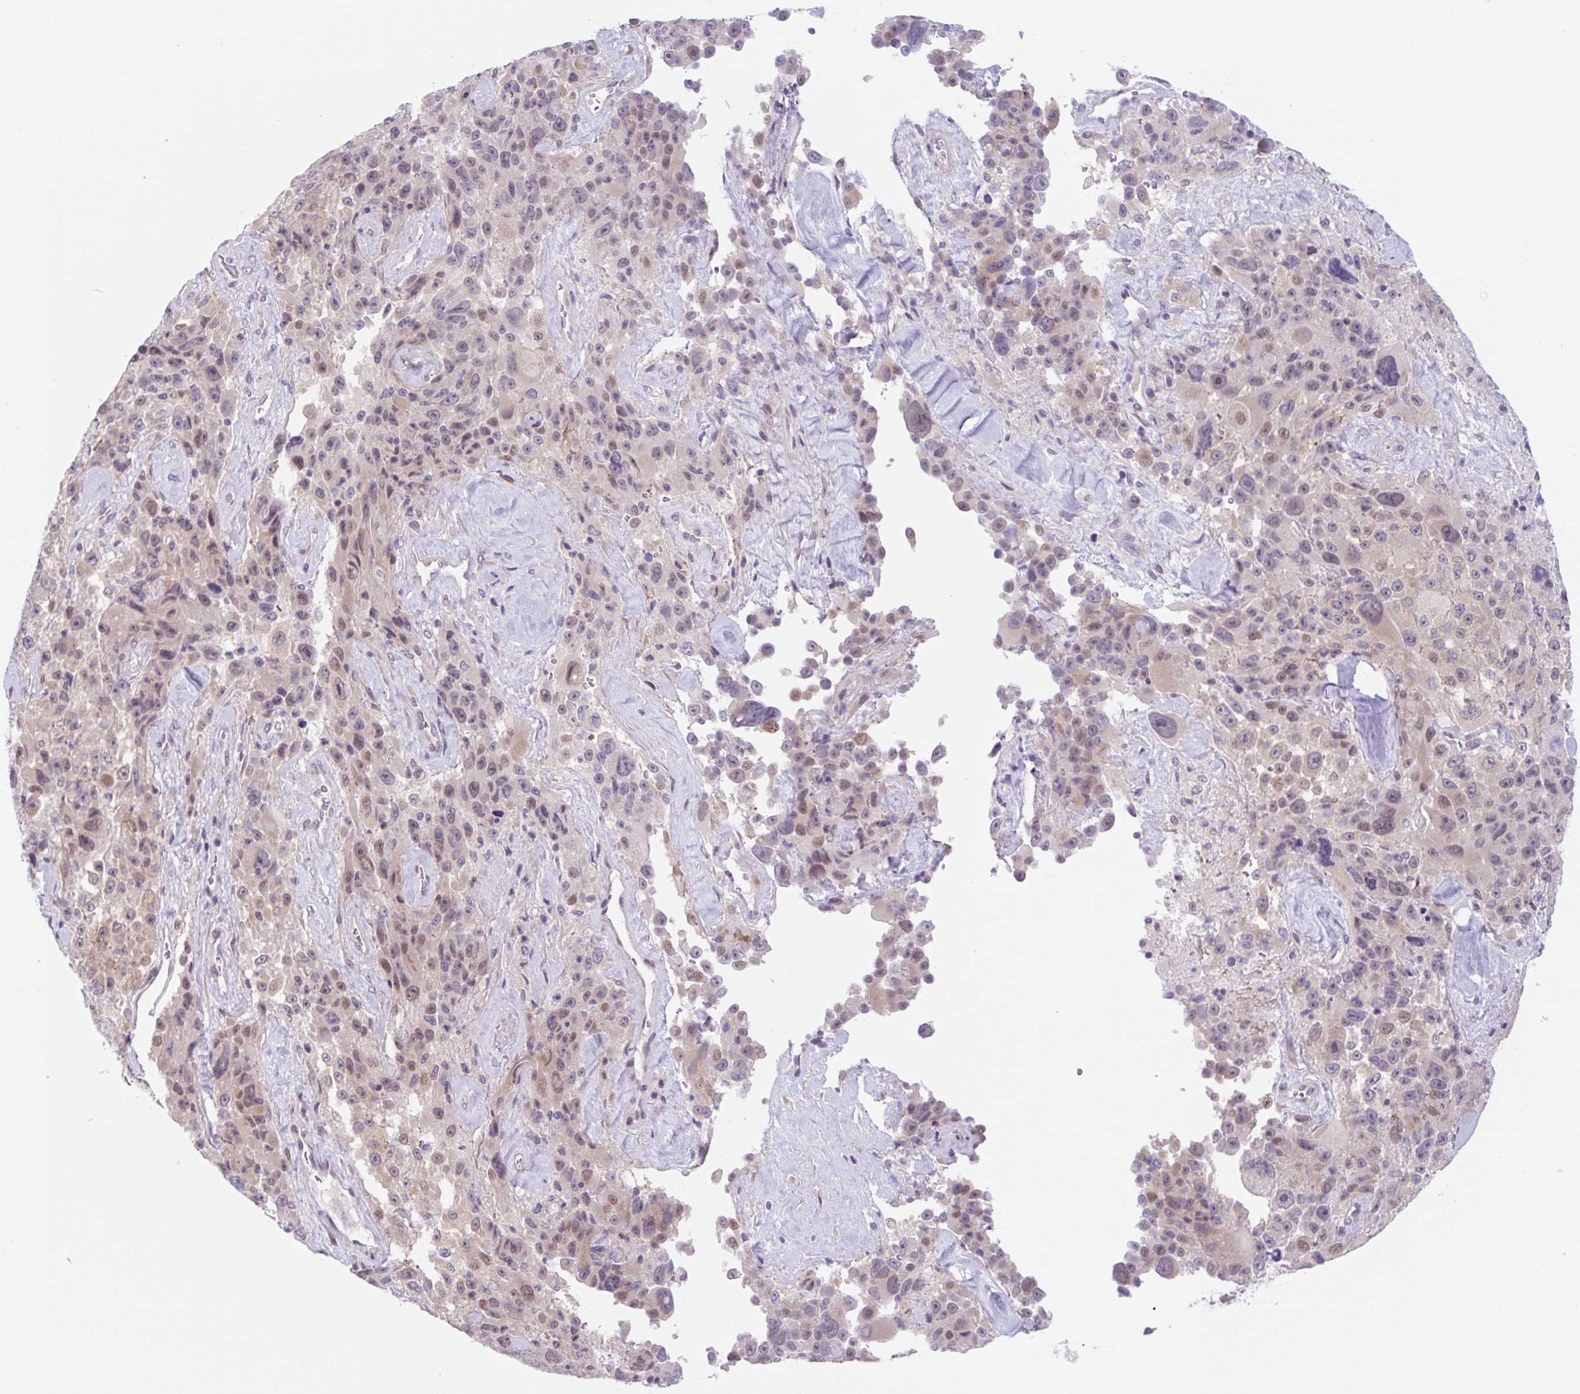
{"staining": {"intensity": "weak", "quantity": "25%-75%", "location": "cytoplasmic/membranous,nuclear"}, "tissue": "melanoma", "cell_type": "Tumor cells", "image_type": "cancer", "snomed": [{"axis": "morphology", "description": "Malignant melanoma, Metastatic site"}, {"axis": "topography", "description": "Lymph node"}], "caption": "Weak cytoplasmic/membranous and nuclear staining is identified in about 25%-75% of tumor cells in malignant melanoma (metastatic site).", "gene": "TBPL2", "patient": {"sex": "male", "age": 62}}